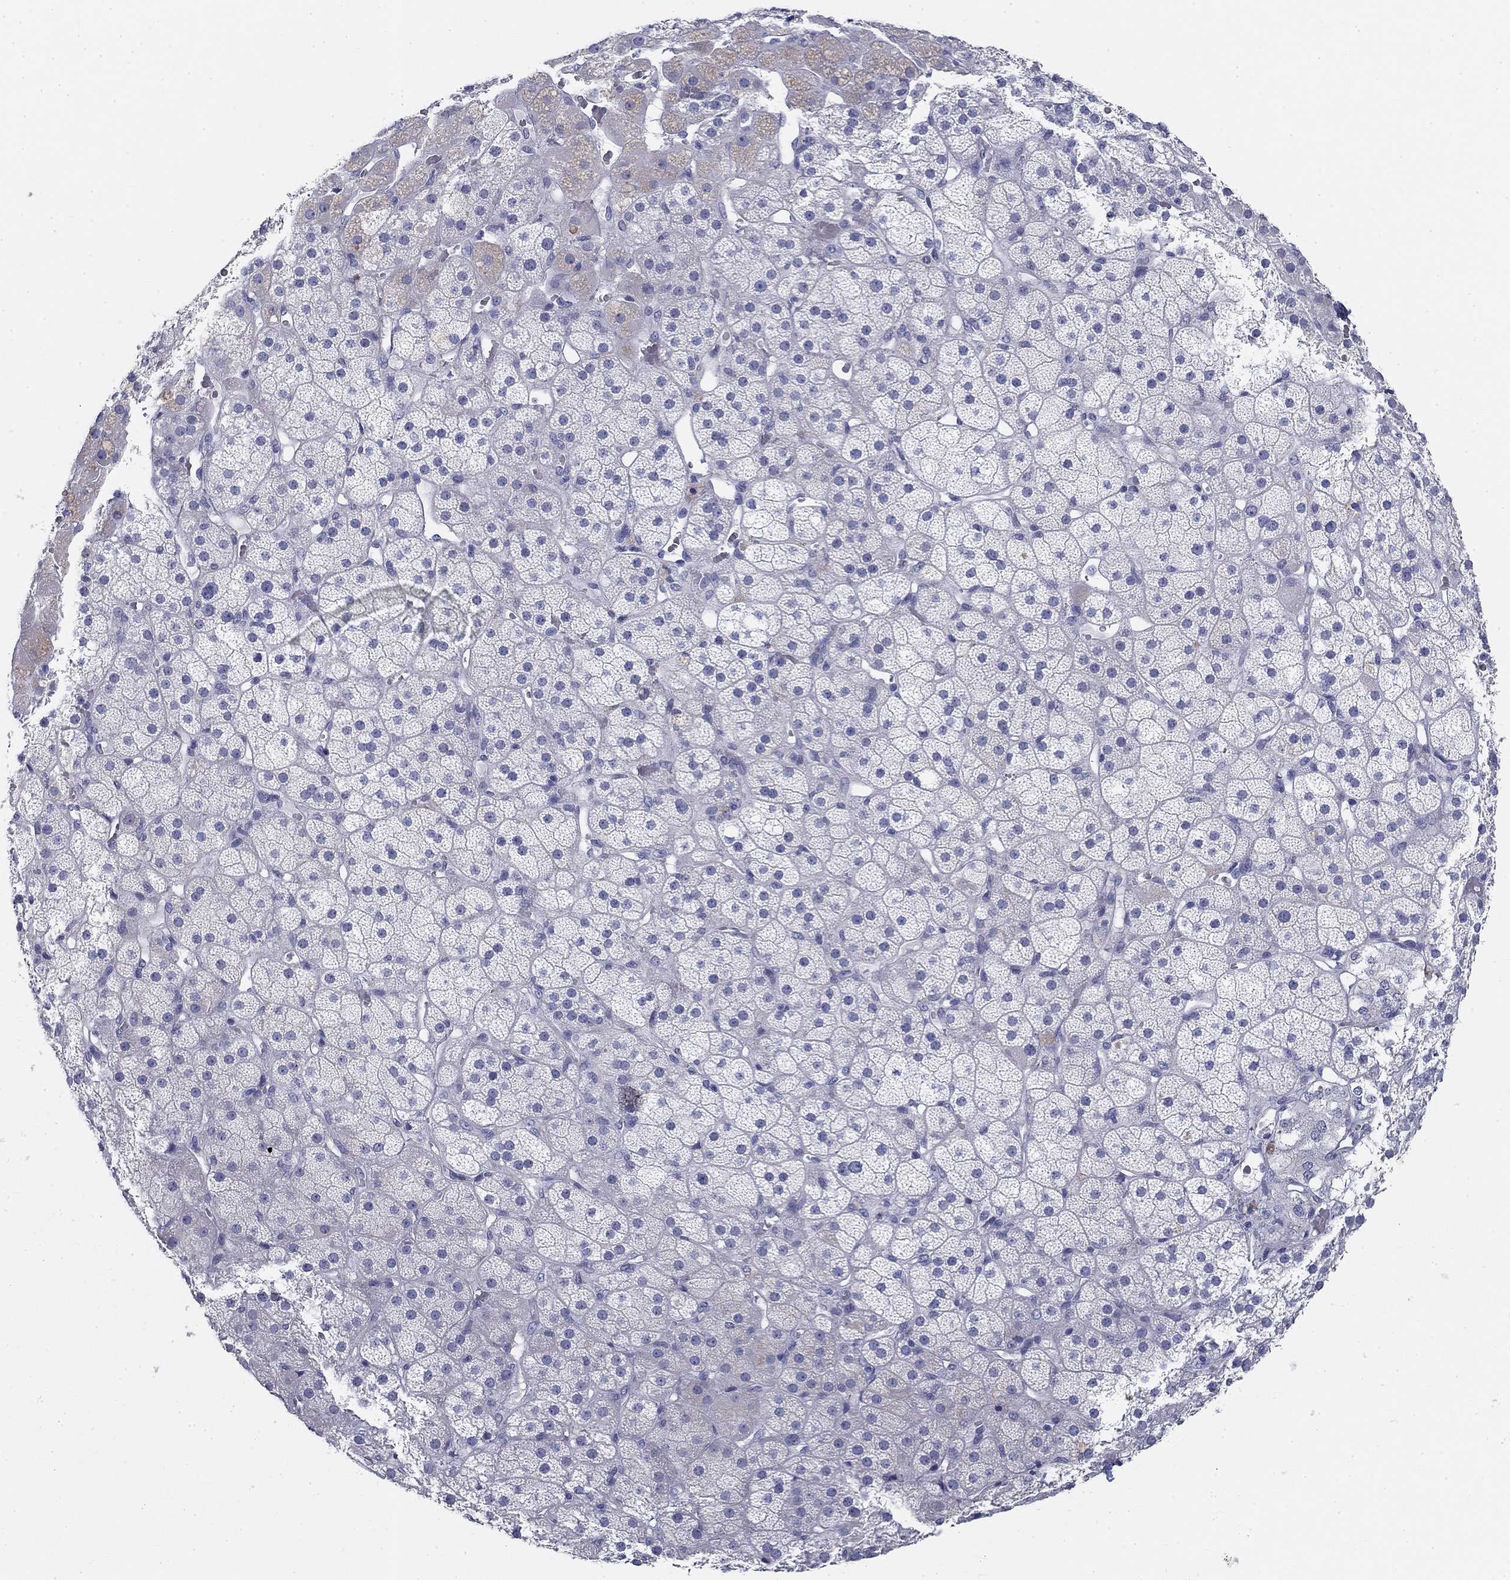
{"staining": {"intensity": "negative", "quantity": "none", "location": "none"}, "tissue": "adrenal gland", "cell_type": "Glandular cells", "image_type": "normal", "snomed": [{"axis": "morphology", "description": "Normal tissue, NOS"}, {"axis": "topography", "description": "Adrenal gland"}], "caption": "Immunohistochemical staining of unremarkable human adrenal gland exhibits no significant expression in glandular cells.", "gene": "GALNTL5", "patient": {"sex": "male", "age": 57}}